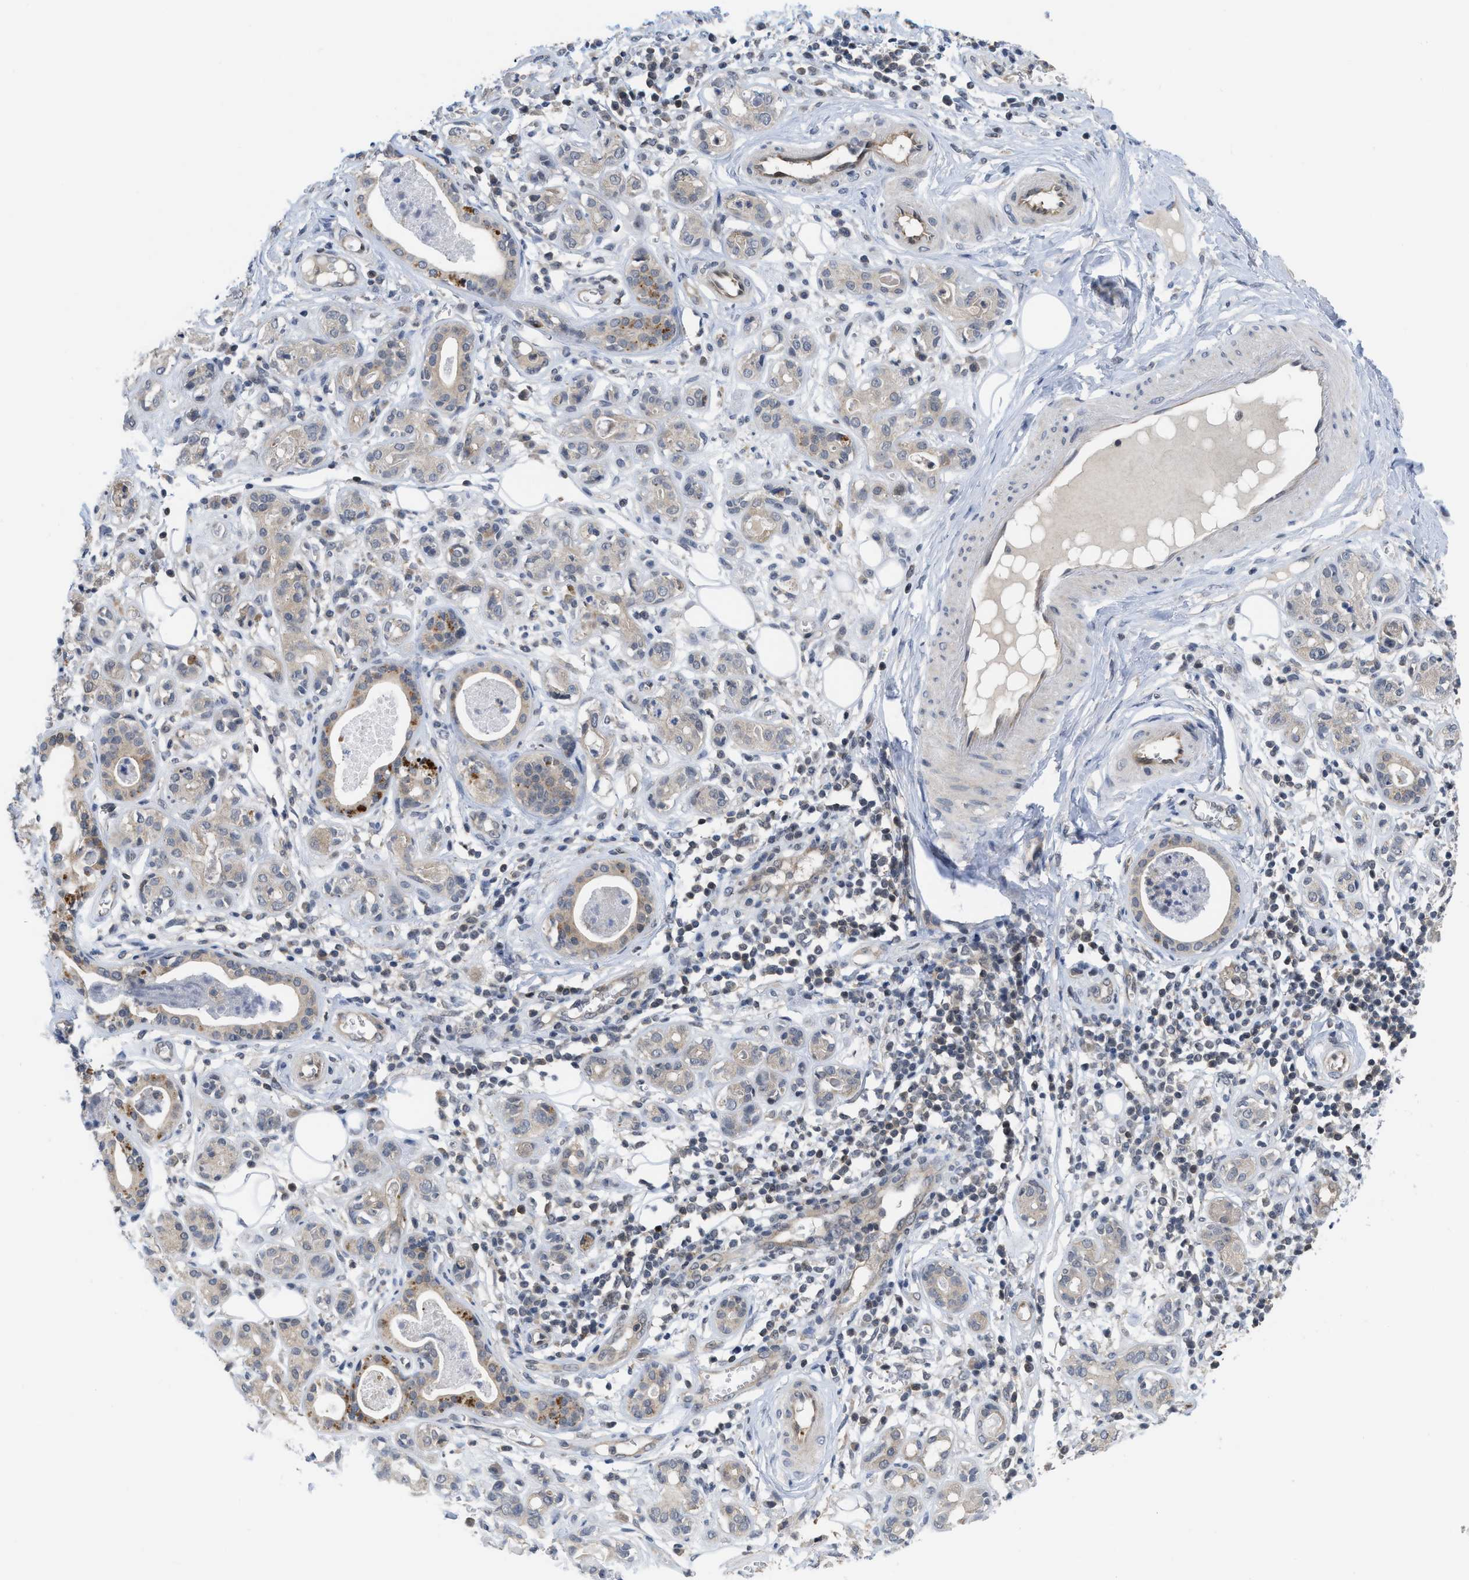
{"staining": {"intensity": "moderate", "quantity": "<25%", "location": "cytoplasmic/membranous"}, "tissue": "adipose tissue", "cell_type": "Adipocytes", "image_type": "normal", "snomed": [{"axis": "morphology", "description": "Normal tissue, NOS"}, {"axis": "morphology", "description": "Inflammation, NOS"}, {"axis": "topography", "description": "Salivary gland"}, {"axis": "topography", "description": "Peripheral nerve tissue"}], "caption": "Adipose tissue stained with DAB (3,3'-diaminobenzidine) immunohistochemistry displays low levels of moderate cytoplasmic/membranous positivity in approximately <25% of adipocytes.", "gene": "LDAF1", "patient": {"sex": "female", "age": 75}}